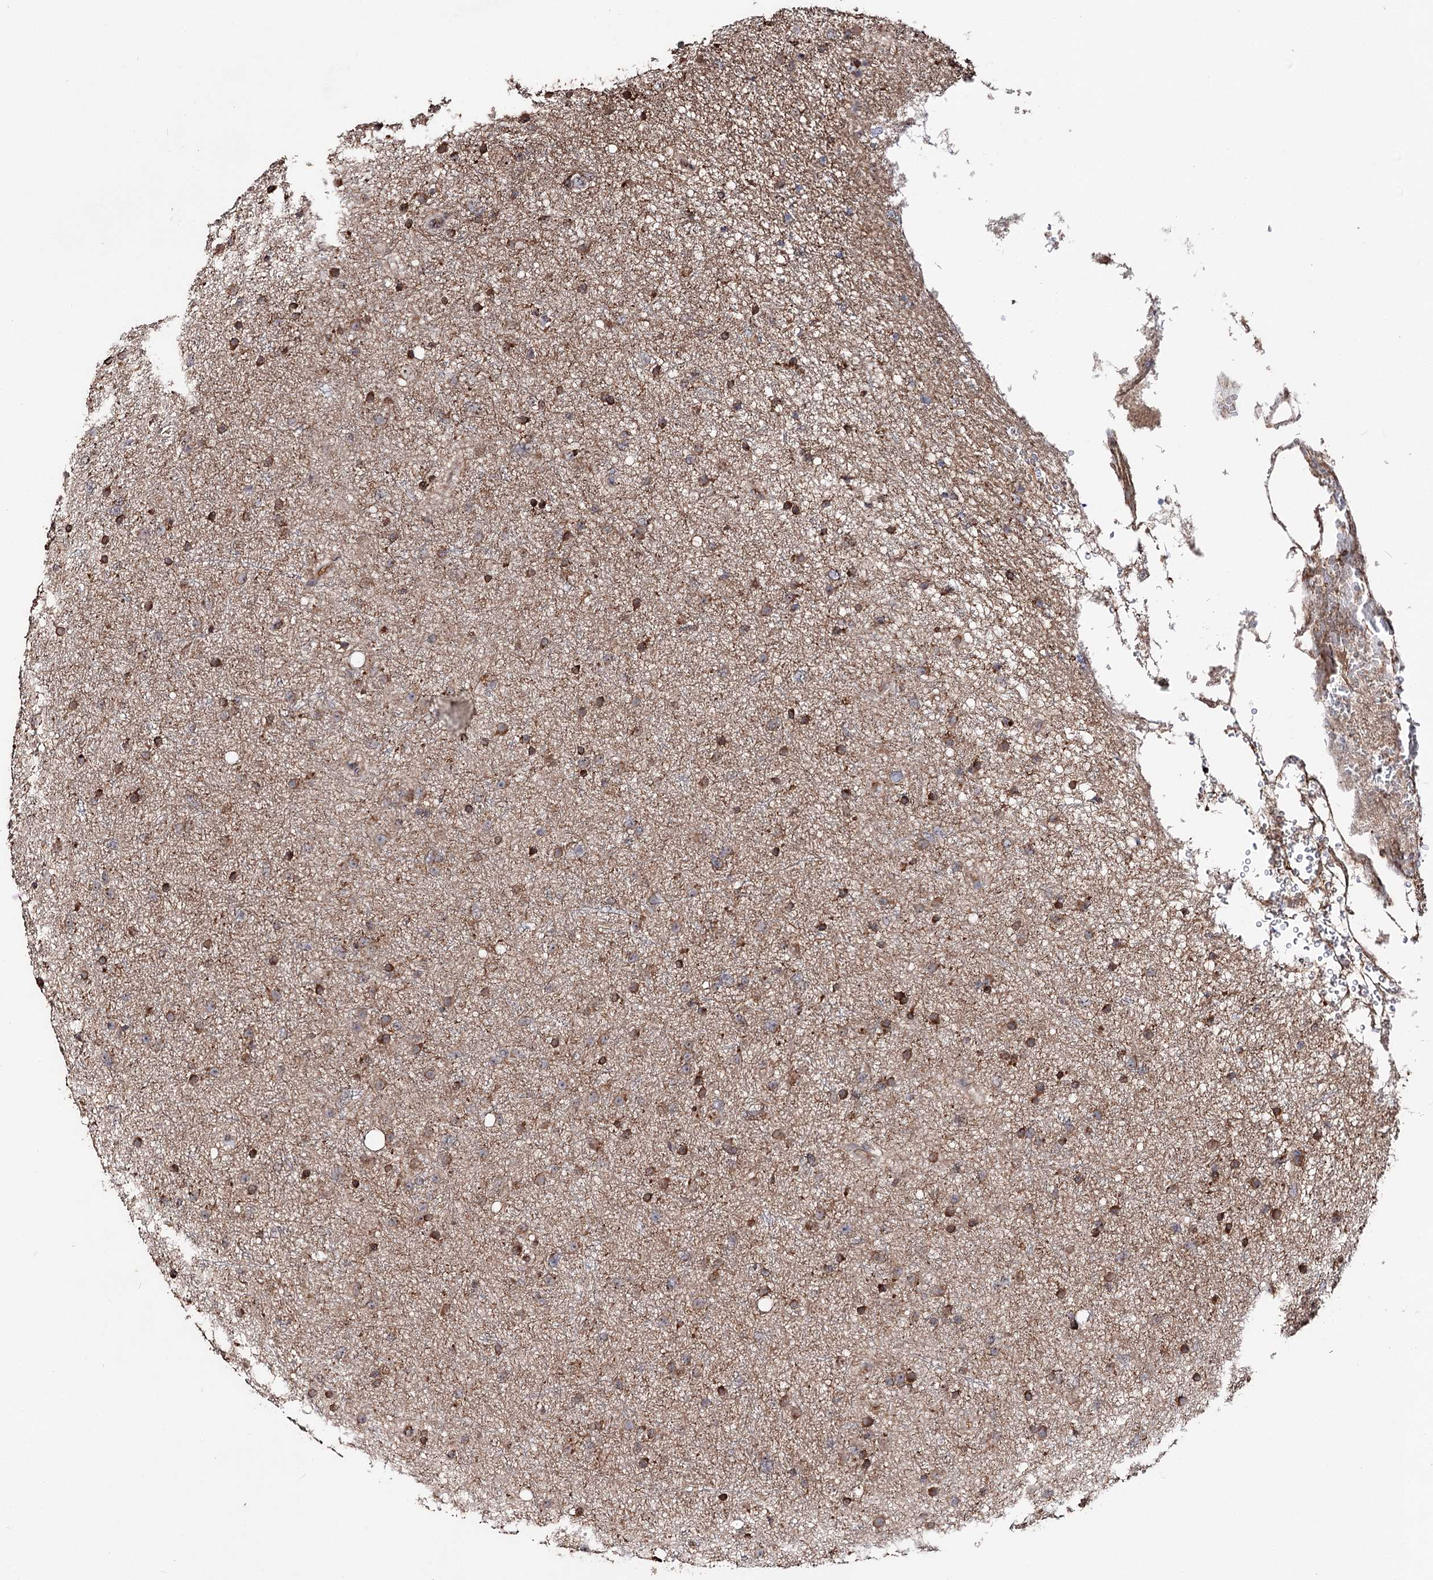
{"staining": {"intensity": "weak", "quantity": ">75%", "location": "cytoplasmic/membranous"}, "tissue": "glioma", "cell_type": "Tumor cells", "image_type": "cancer", "snomed": [{"axis": "morphology", "description": "Glioma, malignant, Low grade"}, {"axis": "topography", "description": "Cerebral cortex"}], "caption": "IHC (DAB) staining of malignant glioma (low-grade) demonstrates weak cytoplasmic/membranous protein expression in about >75% of tumor cells.", "gene": "FAM53B", "patient": {"sex": "female", "age": 39}}